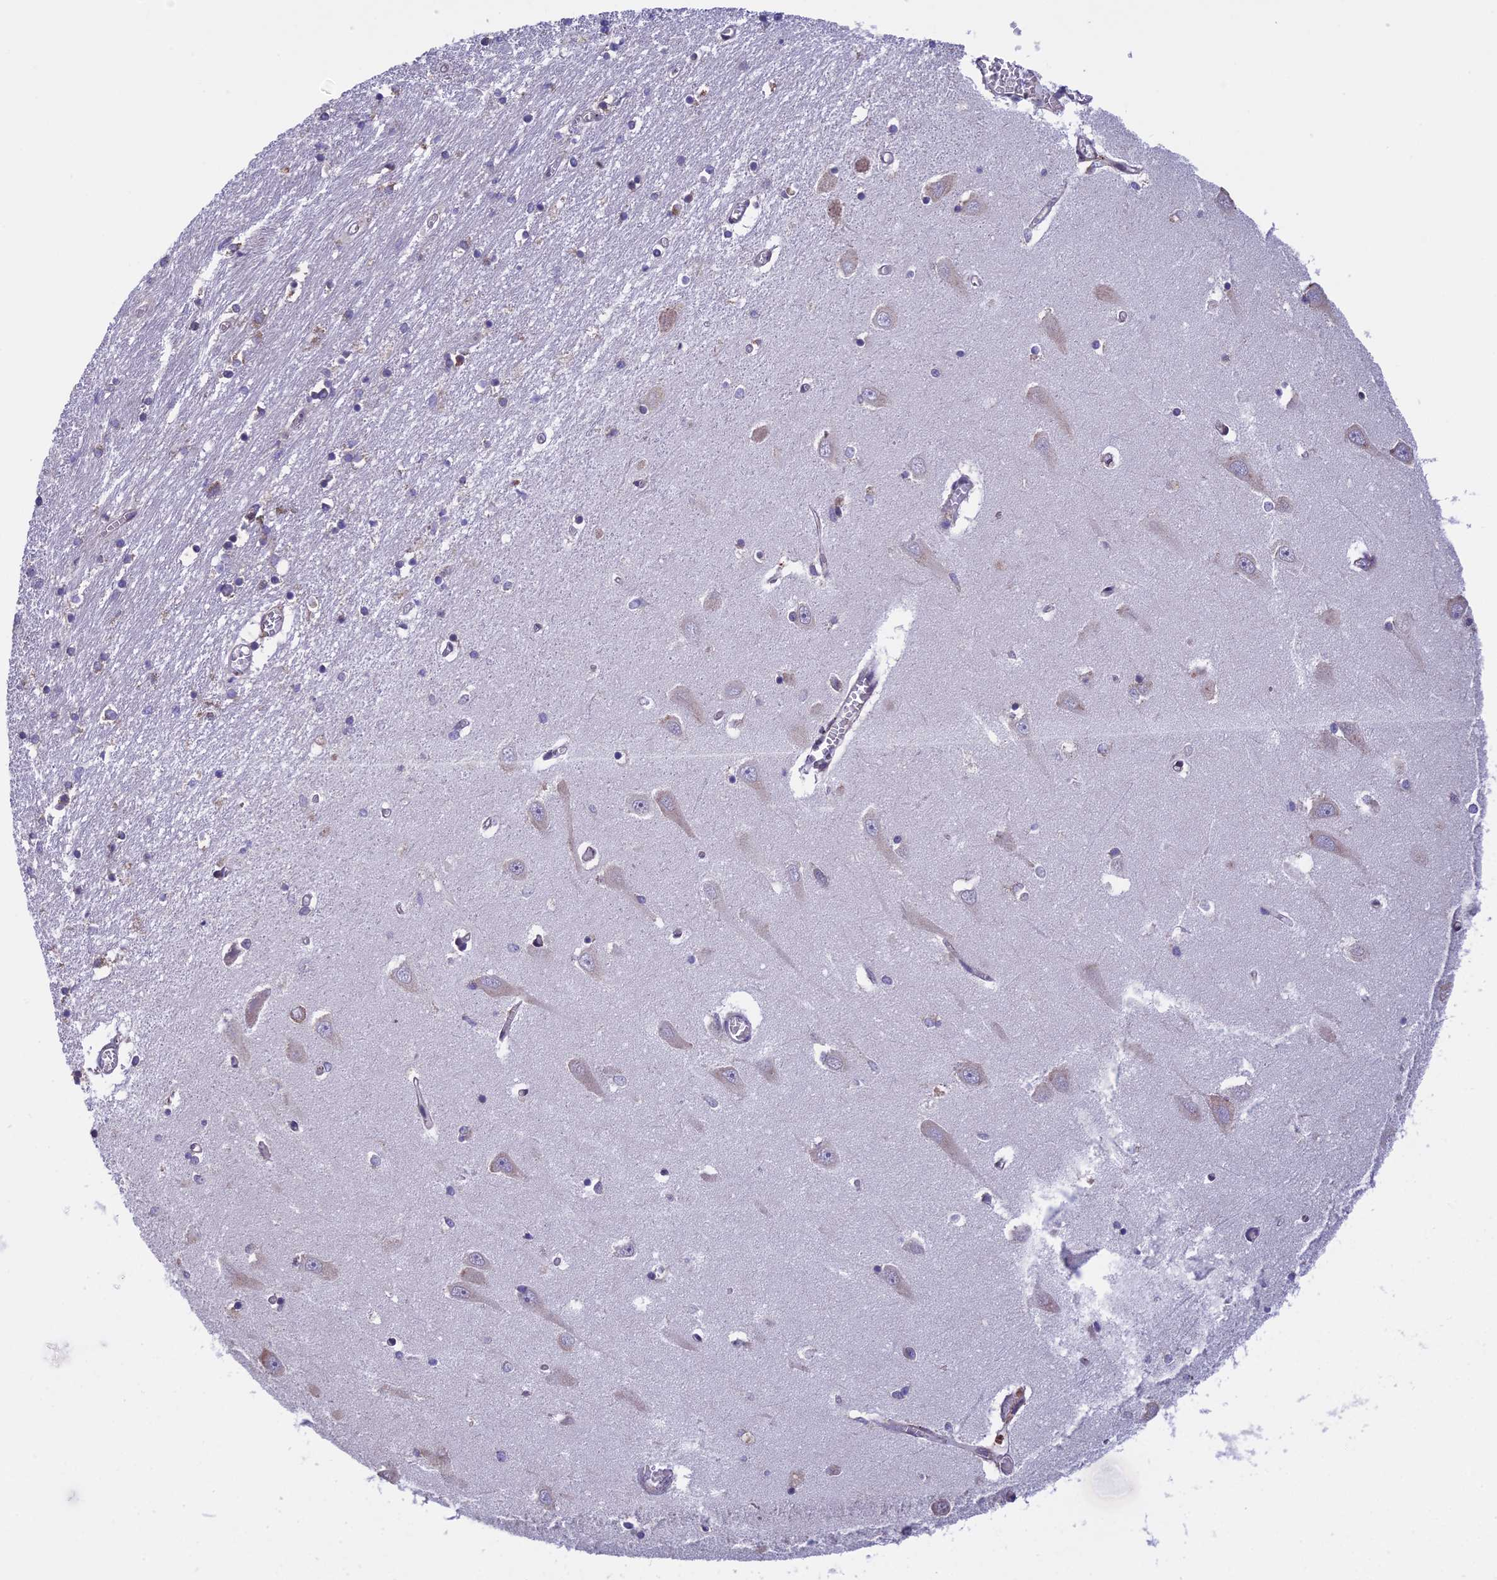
{"staining": {"intensity": "negative", "quantity": "none", "location": "none"}, "tissue": "hippocampus", "cell_type": "Glial cells", "image_type": "normal", "snomed": [{"axis": "morphology", "description": "Normal tissue, NOS"}, {"axis": "topography", "description": "Hippocampus"}], "caption": "Immunohistochemical staining of unremarkable hippocampus exhibits no significant staining in glial cells.", "gene": "DMRTA2", "patient": {"sex": "male", "age": 70}}